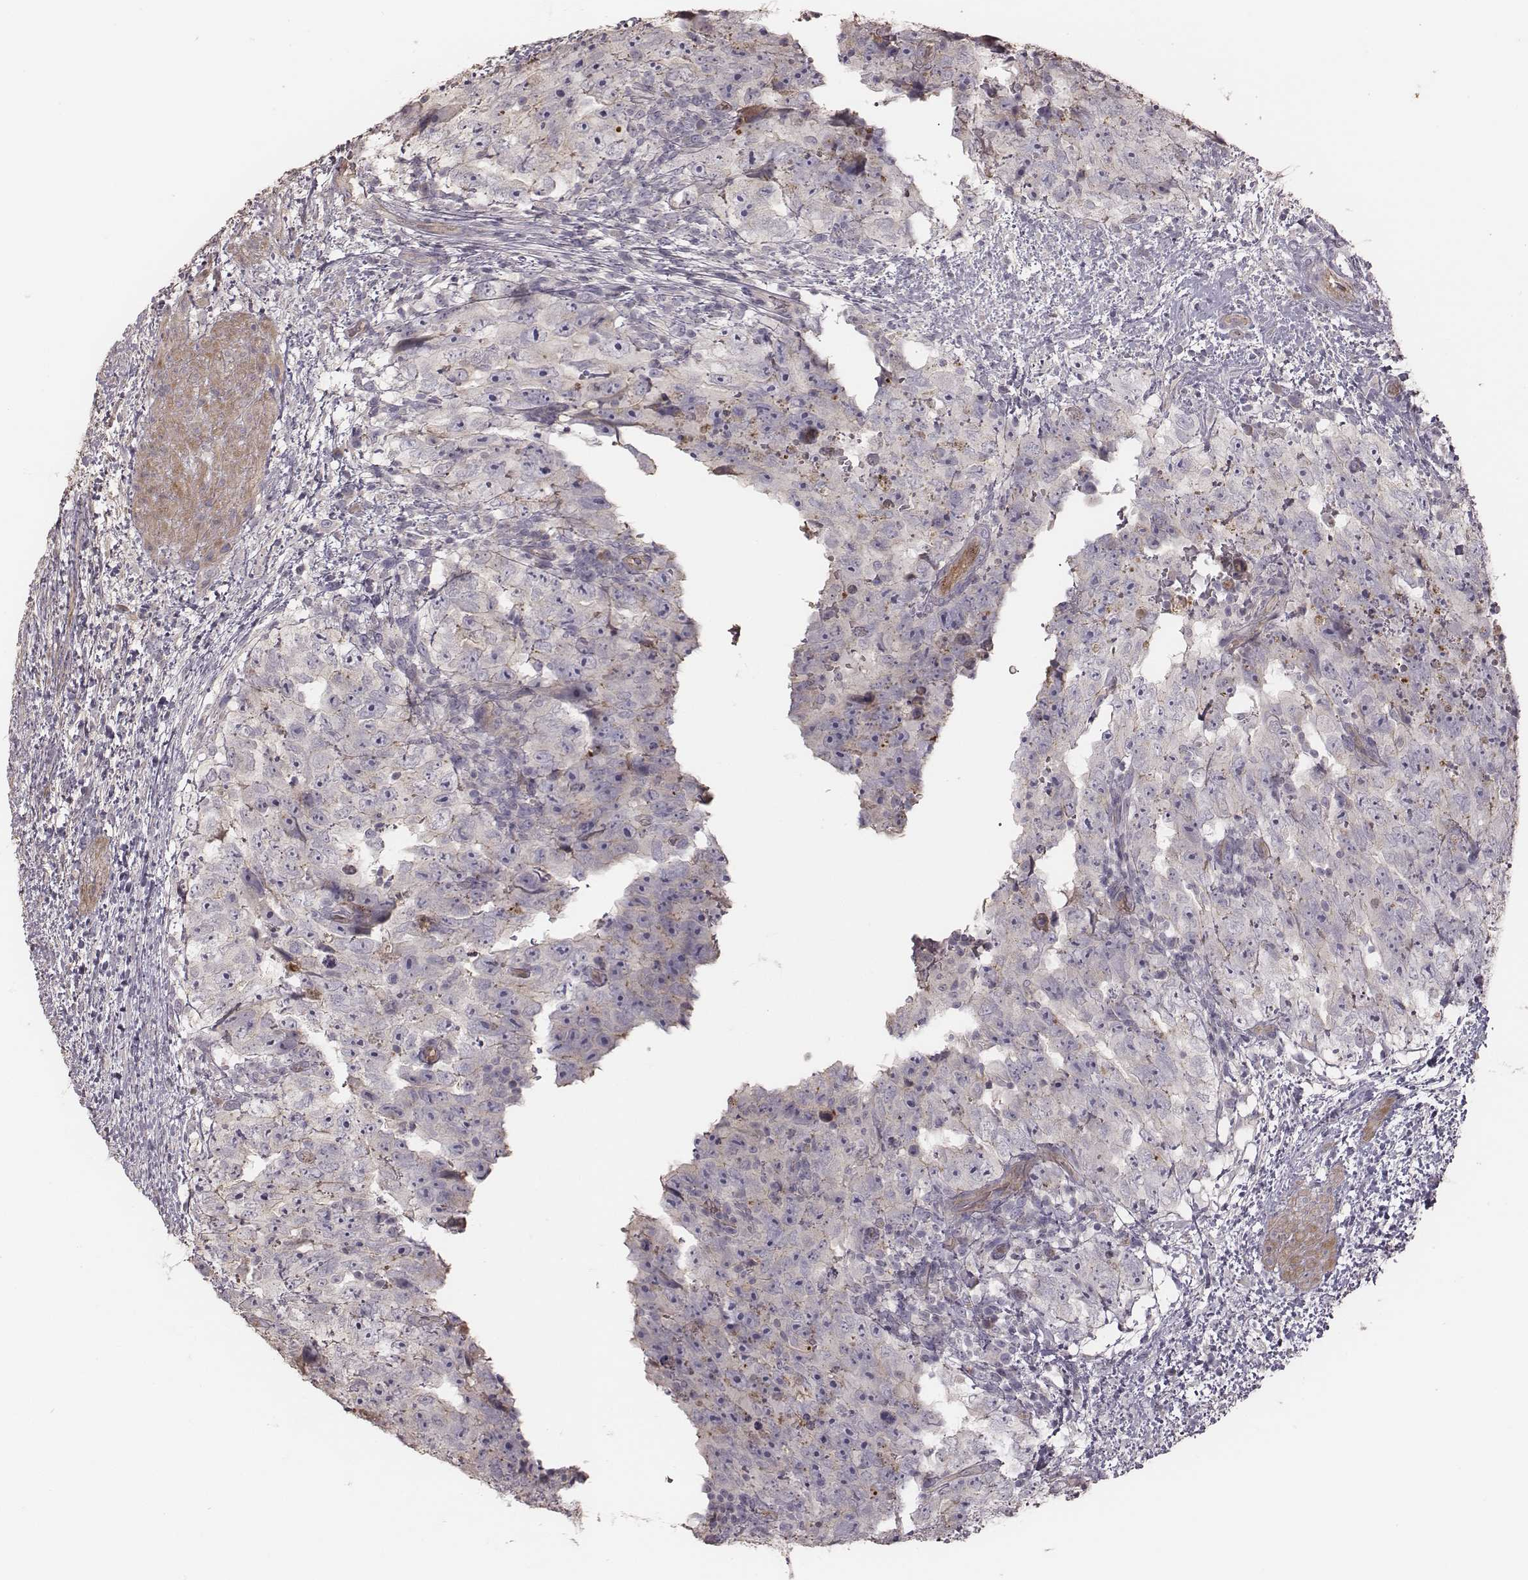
{"staining": {"intensity": "negative", "quantity": "none", "location": "none"}, "tissue": "testis cancer", "cell_type": "Tumor cells", "image_type": "cancer", "snomed": [{"axis": "morphology", "description": "Normal tissue, NOS"}, {"axis": "morphology", "description": "Carcinoma, Embryonal, NOS"}, {"axis": "topography", "description": "Testis"}, {"axis": "topography", "description": "Epididymis"}], "caption": "A high-resolution micrograph shows immunohistochemistry staining of testis cancer (embryonal carcinoma), which shows no significant staining in tumor cells.", "gene": "OTOGL", "patient": {"sex": "male", "age": 24}}